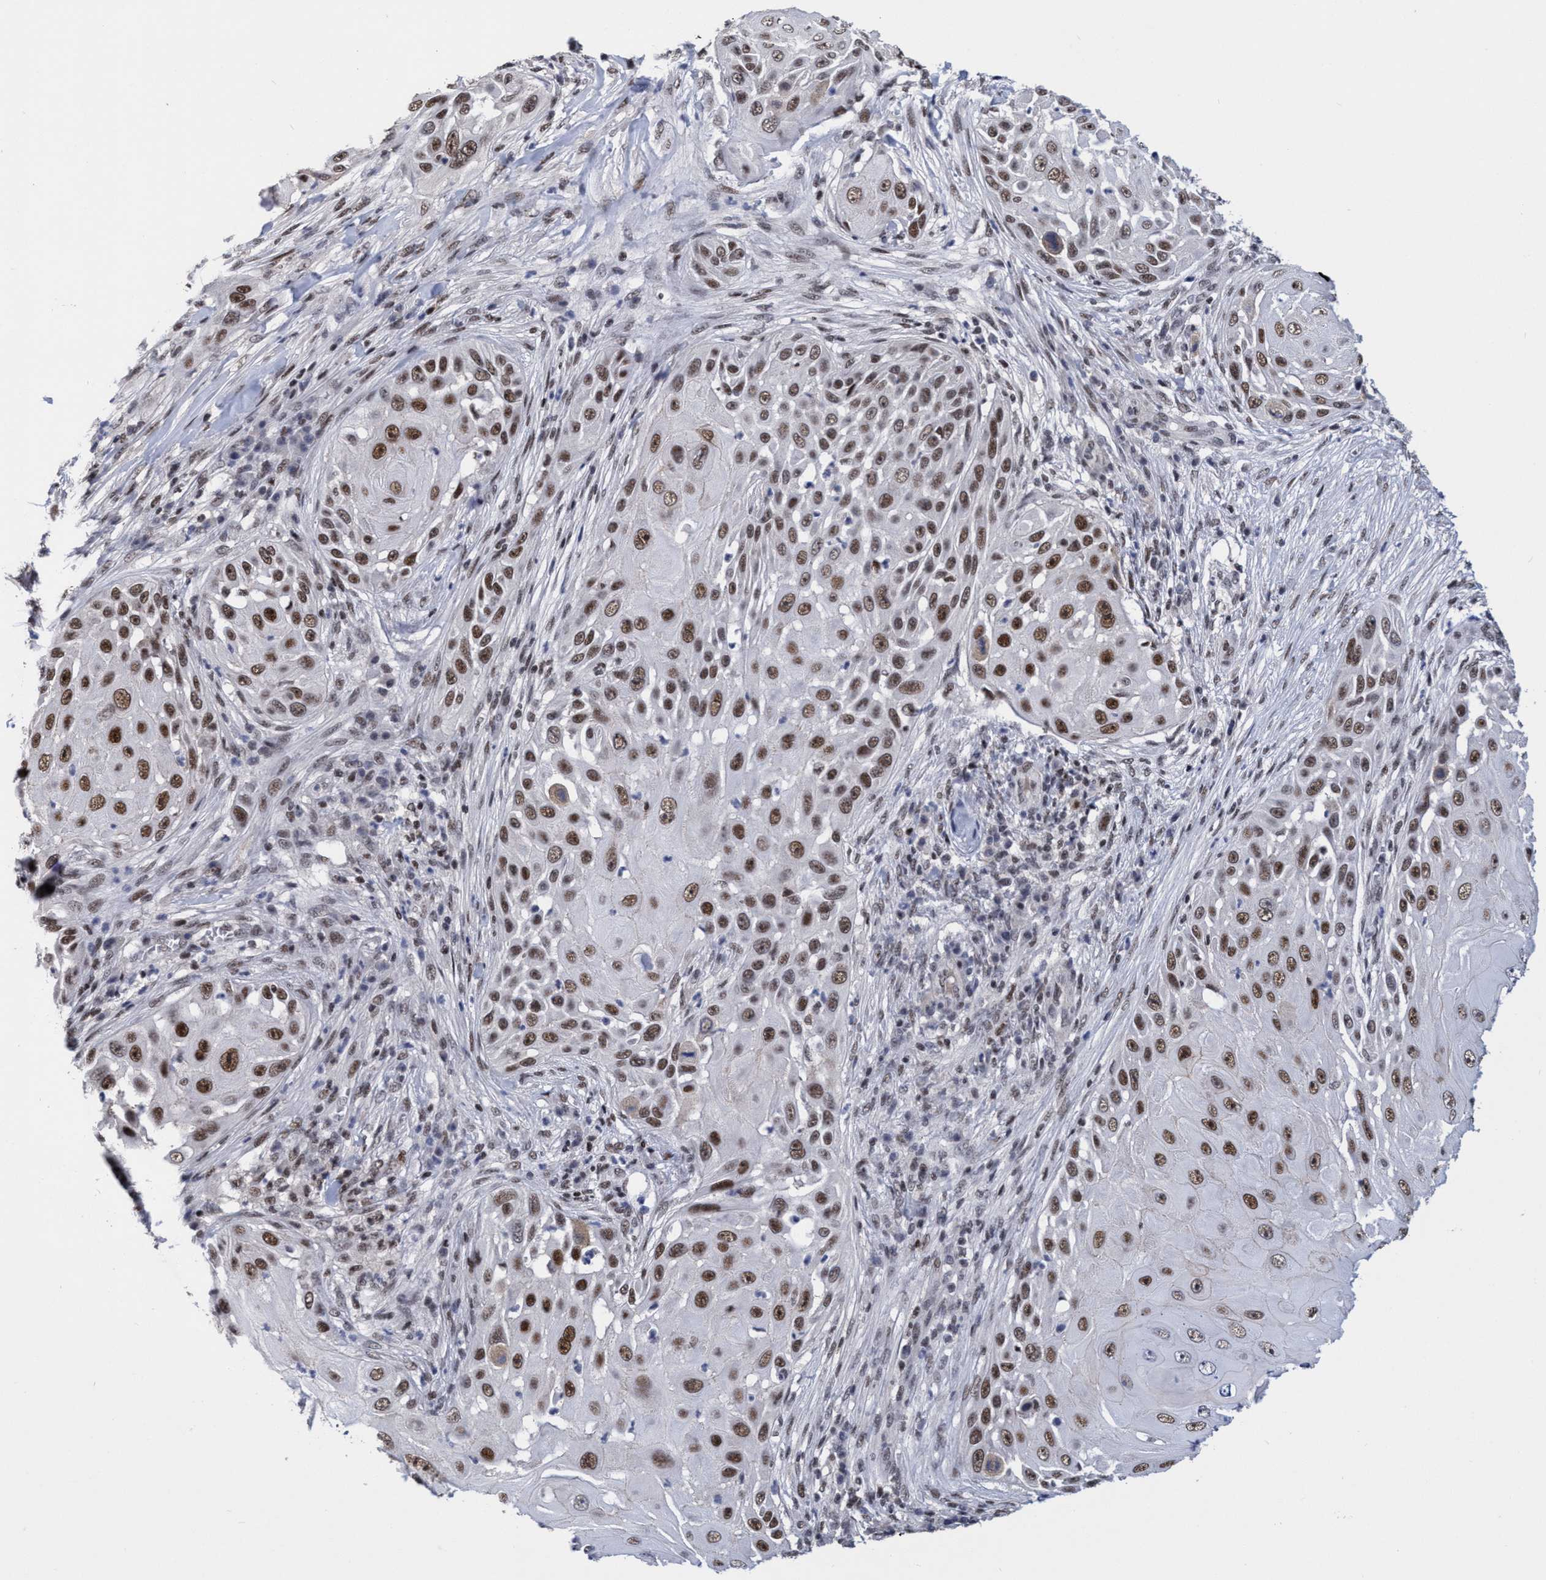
{"staining": {"intensity": "strong", "quantity": ">75%", "location": "nuclear"}, "tissue": "skin cancer", "cell_type": "Tumor cells", "image_type": "cancer", "snomed": [{"axis": "morphology", "description": "Squamous cell carcinoma, NOS"}, {"axis": "topography", "description": "Skin"}], "caption": "Immunohistochemistry histopathology image of human squamous cell carcinoma (skin) stained for a protein (brown), which shows high levels of strong nuclear positivity in approximately >75% of tumor cells.", "gene": "C9orf78", "patient": {"sex": "female", "age": 44}}